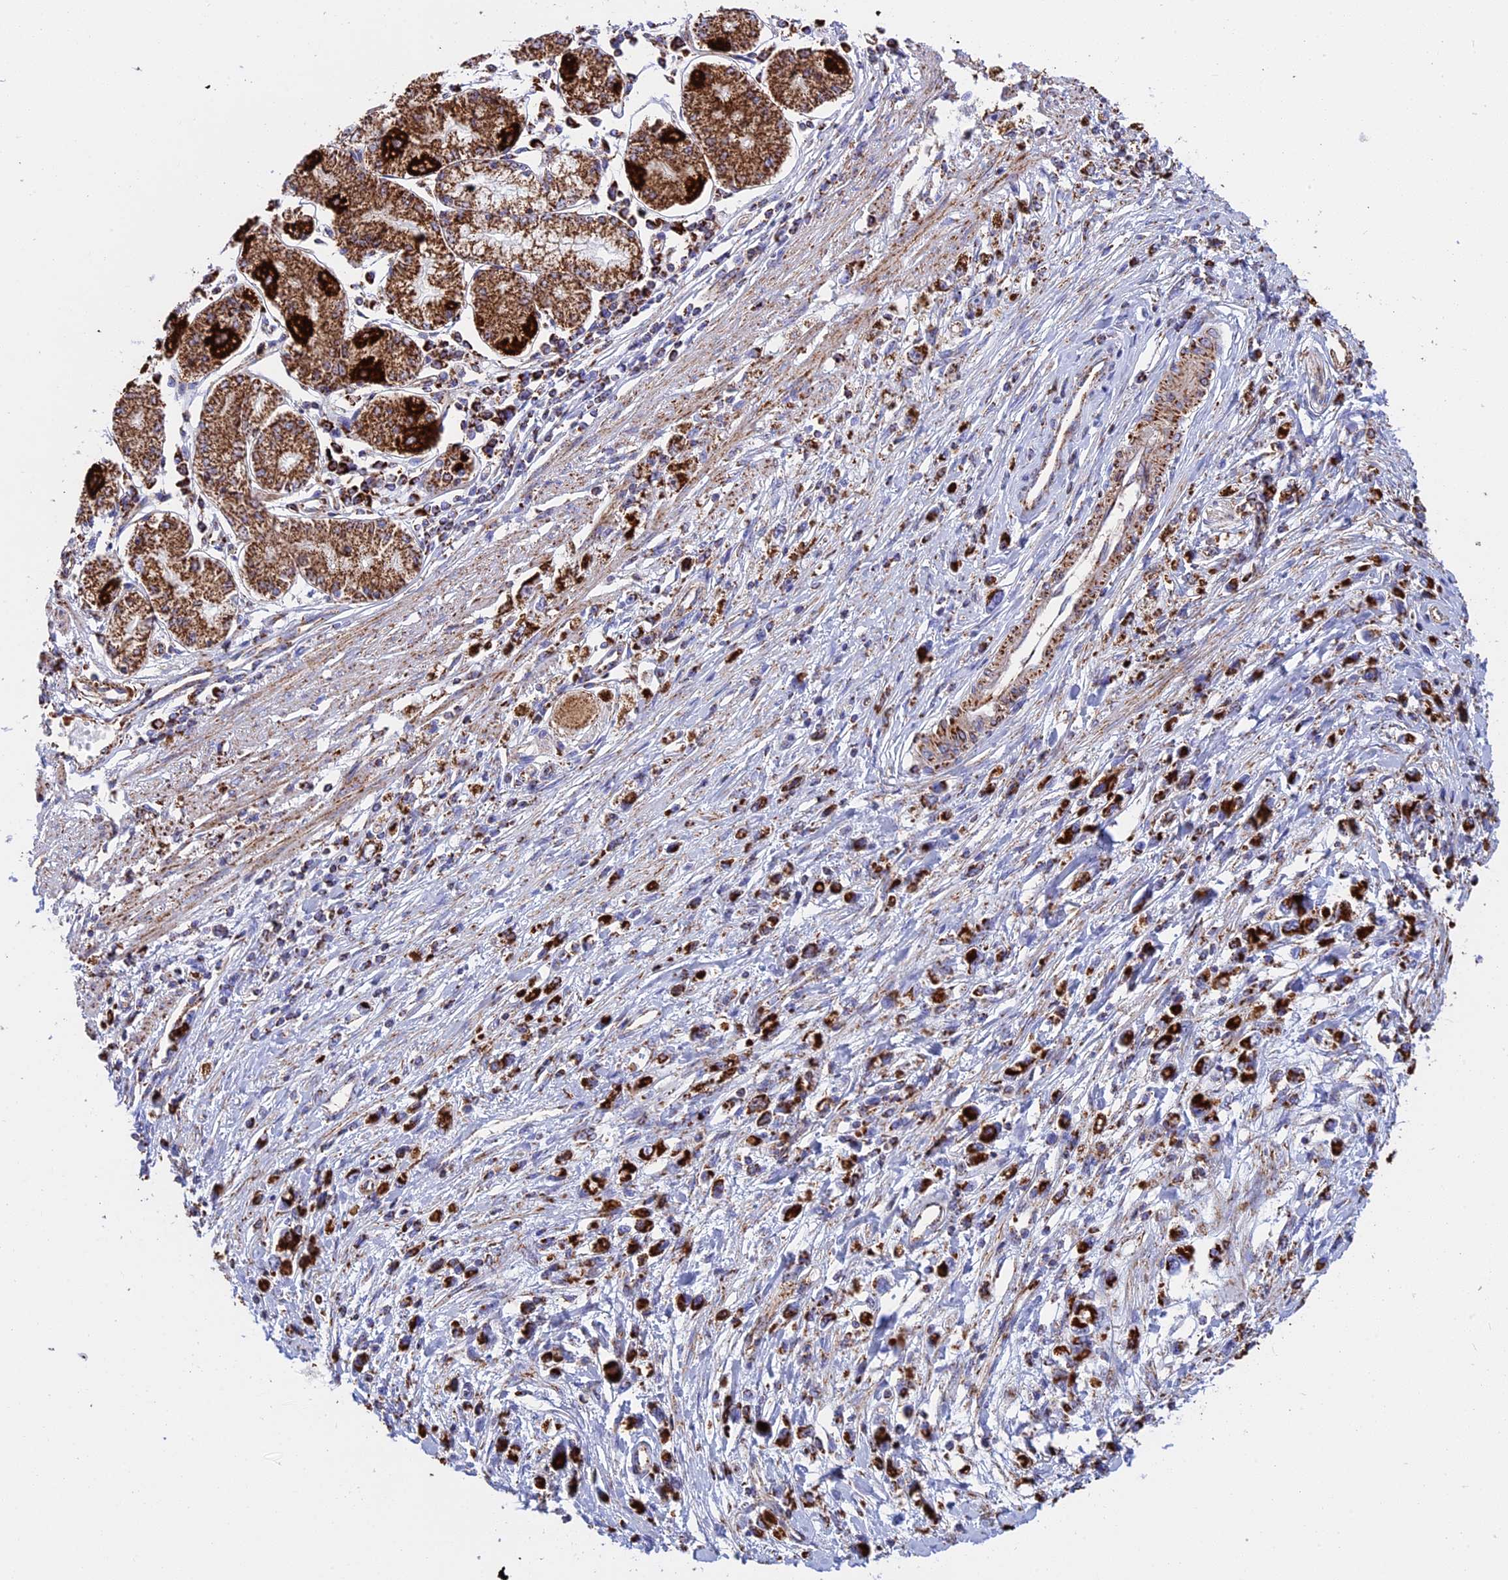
{"staining": {"intensity": "strong", "quantity": ">75%", "location": "cytoplasmic/membranous"}, "tissue": "stomach cancer", "cell_type": "Tumor cells", "image_type": "cancer", "snomed": [{"axis": "morphology", "description": "Adenocarcinoma, NOS"}, {"axis": "topography", "description": "Stomach"}], "caption": "The immunohistochemical stain labels strong cytoplasmic/membranous positivity in tumor cells of stomach cancer tissue. The staining was performed using DAB (3,3'-diaminobenzidine), with brown indicating positive protein expression. Nuclei are stained blue with hematoxylin.", "gene": "UQCRB", "patient": {"sex": "female", "age": 59}}